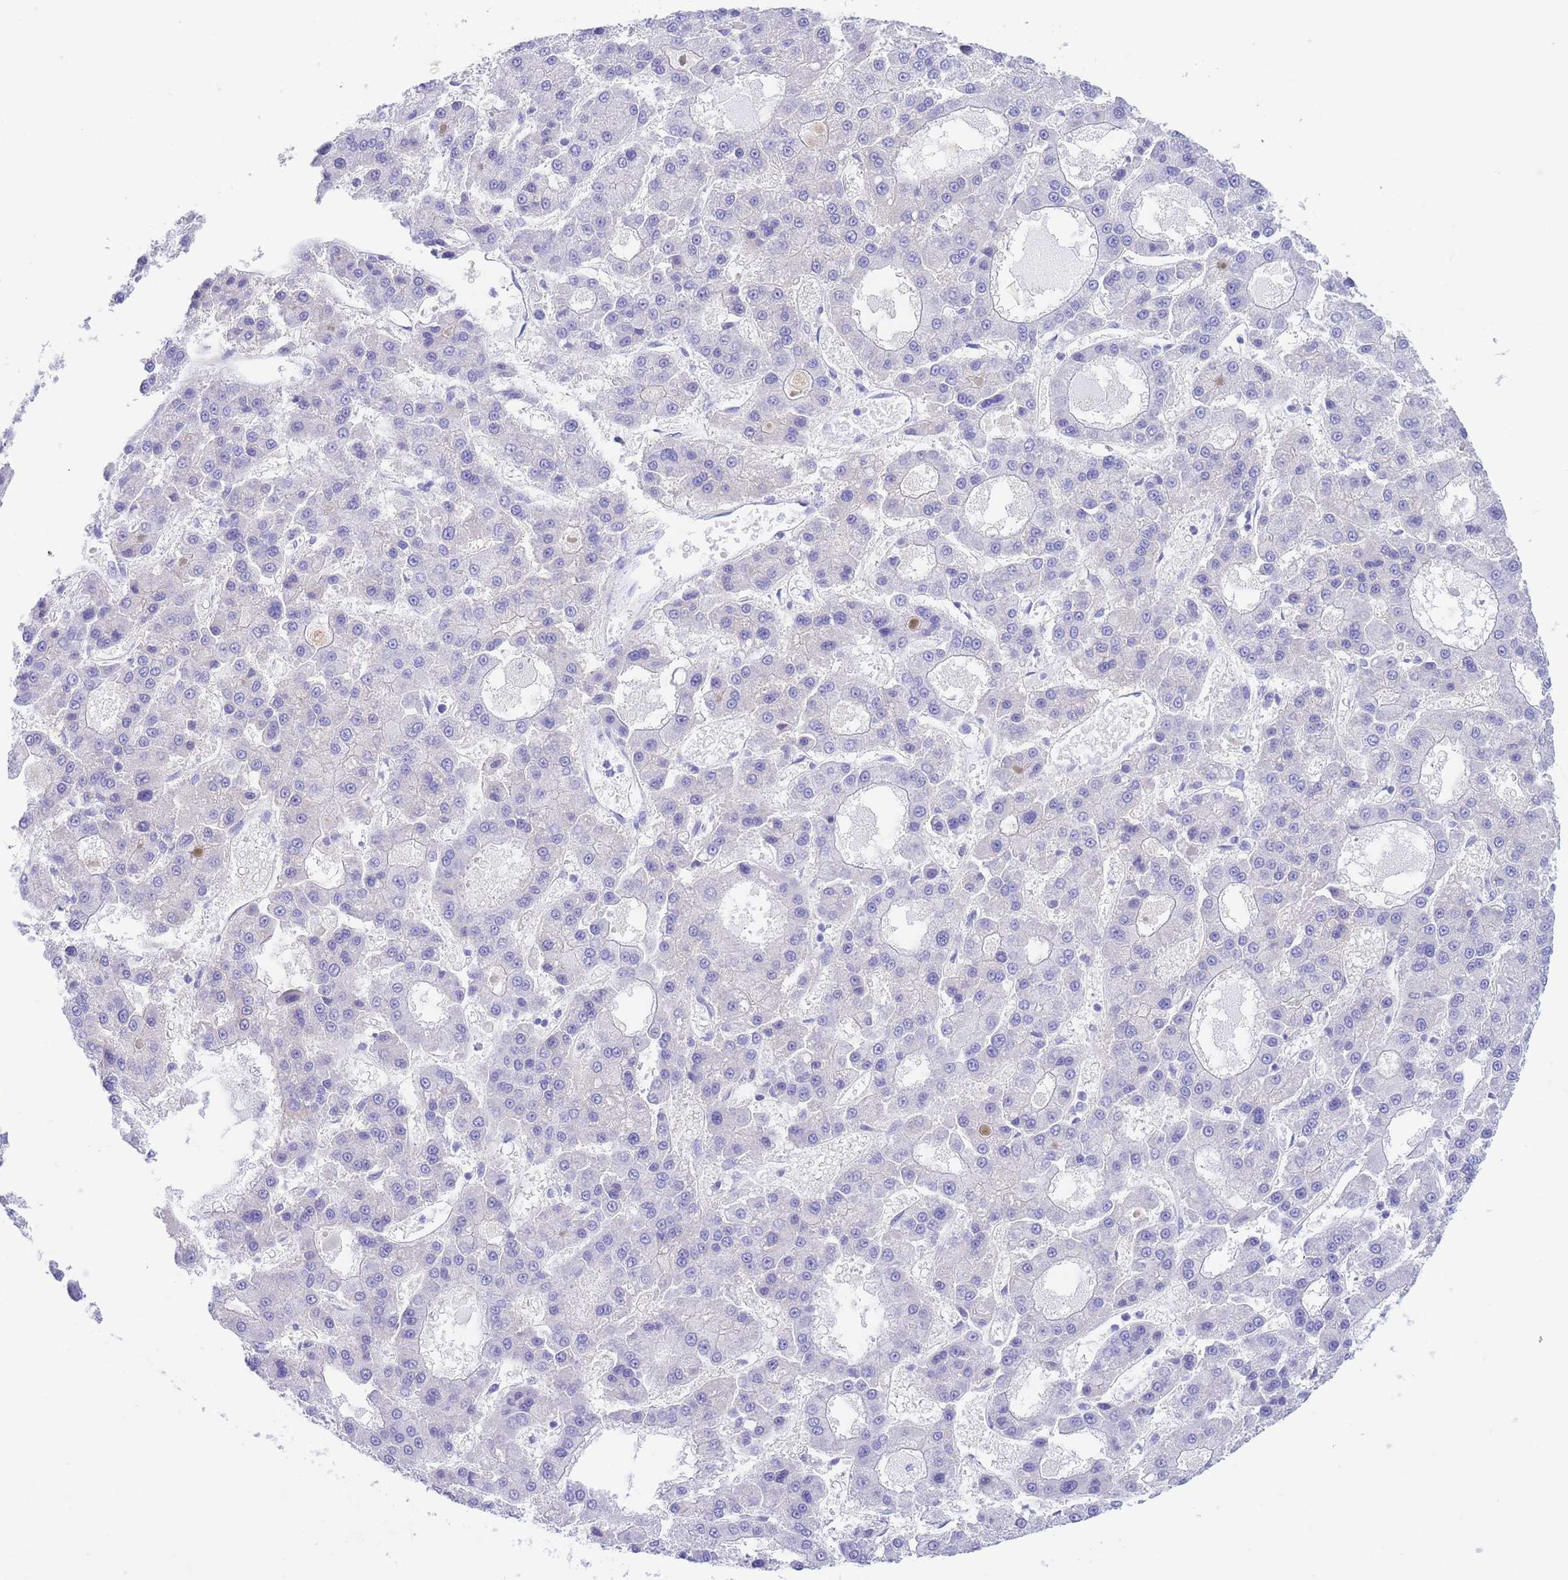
{"staining": {"intensity": "negative", "quantity": "none", "location": "none"}, "tissue": "liver cancer", "cell_type": "Tumor cells", "image_type": "cancer", "snomed": [{"axis": "morphology", "description": "Carcinoma, Hepatocellular, NOS"}, {"axis": "topography", "description": "Liver"}], "caption": "Immunohistochemical staining of liver cancer demonstrates no significant positivity in tumor cells.", "gene": "SLCO1B3", "patient": {"sex": "male", "age": 70}}